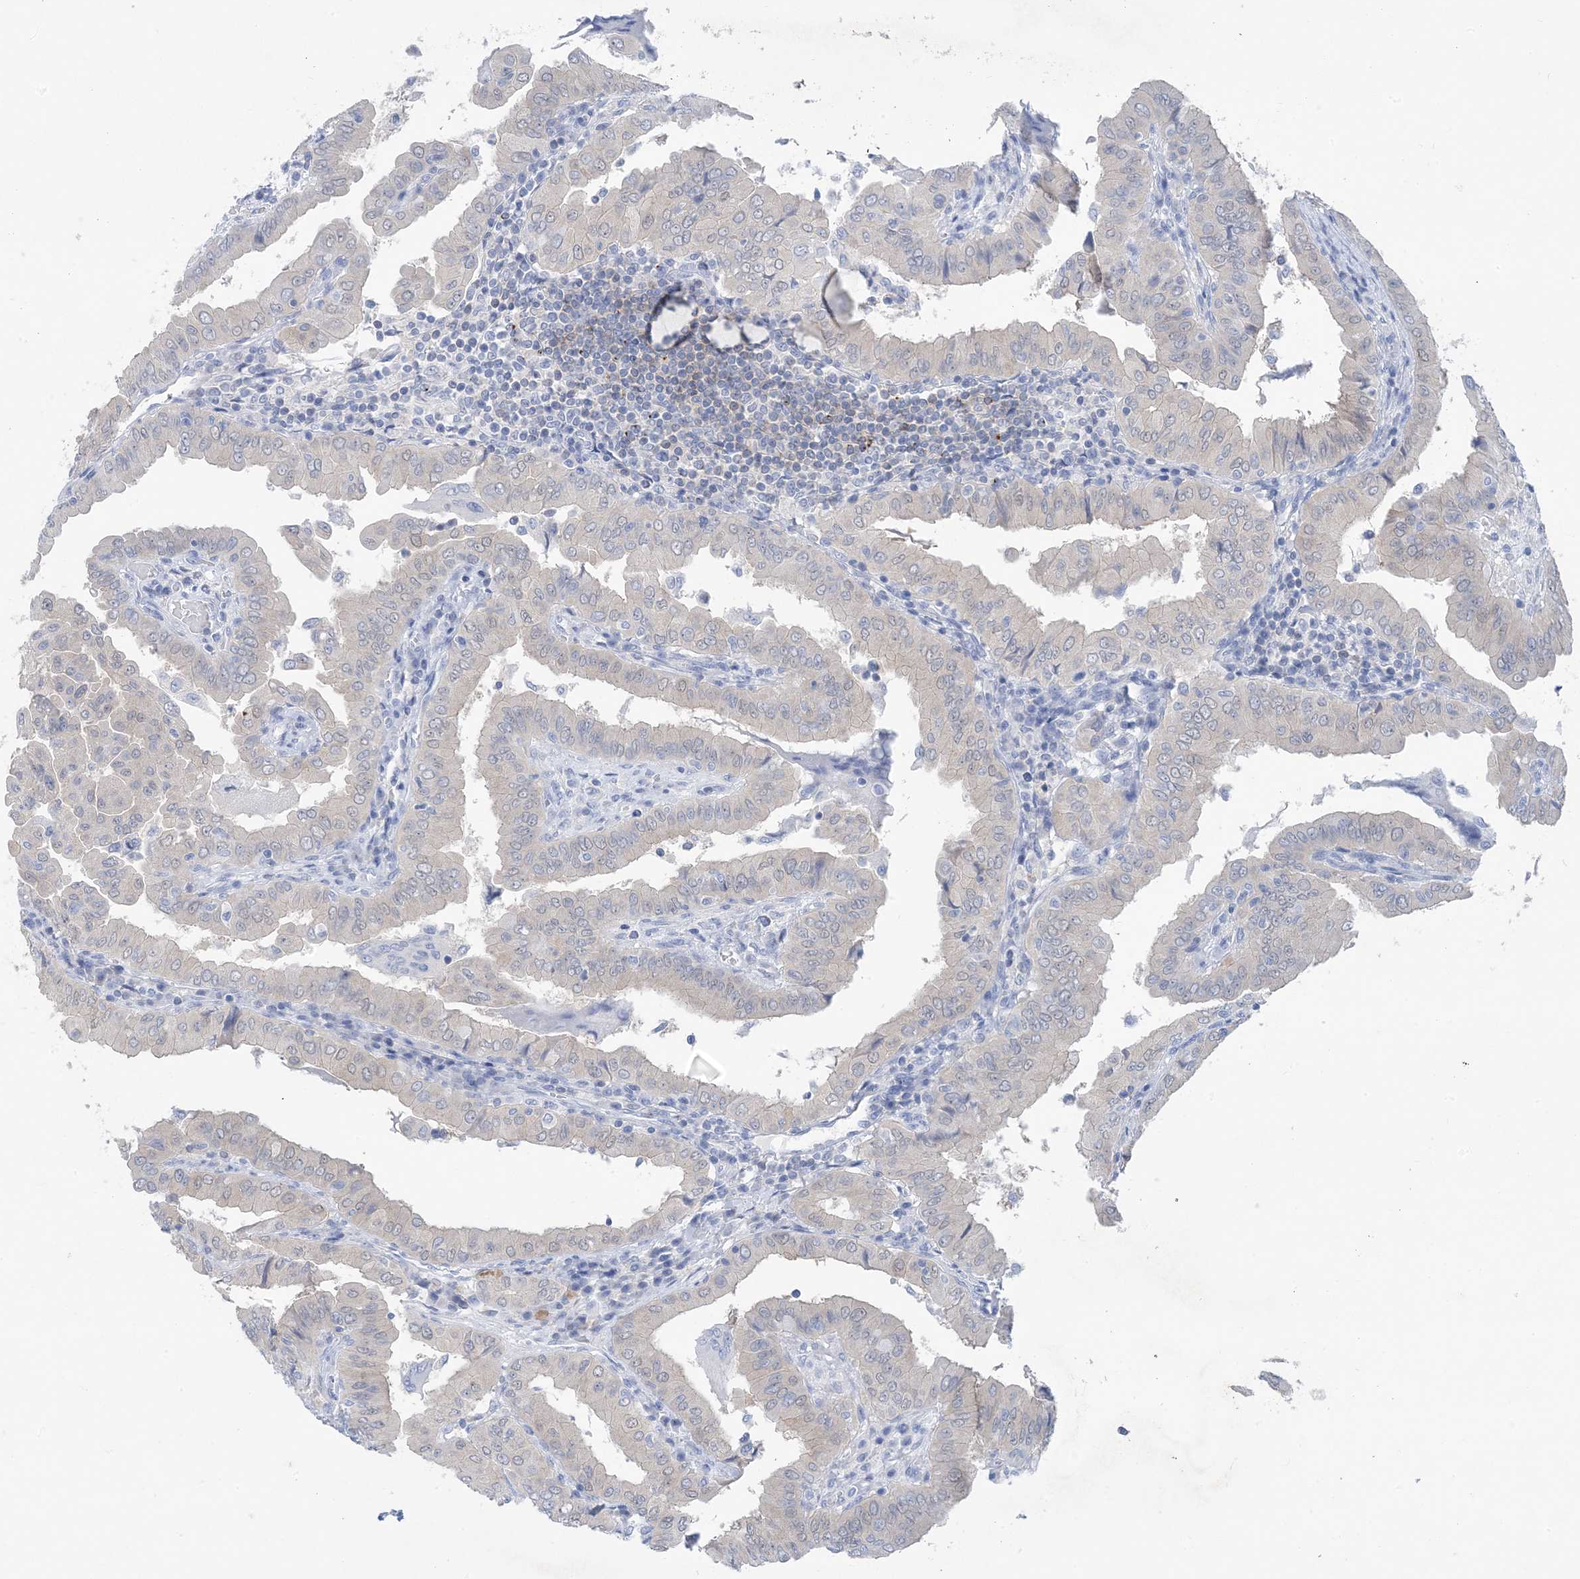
{"staining": {"intensity": "negative", "quantity": "none", "location": "none"}, "tissue": "thyroid cancer", "cell_type": "Tumor cells", "image_type": "cancer", "snomed": [{"axis": "morphology", "description": "Papillary adenocarcinoma, NOS"}, {"axis": "topography", "description": "Thyroid gland"}], "caption": "DAB immunohistochemical staining of human thyroid cancer exhibits no significant staining in tumor cells.", "gene": "SH3YL1", "patient": {"sex": "male", "age": 33}}